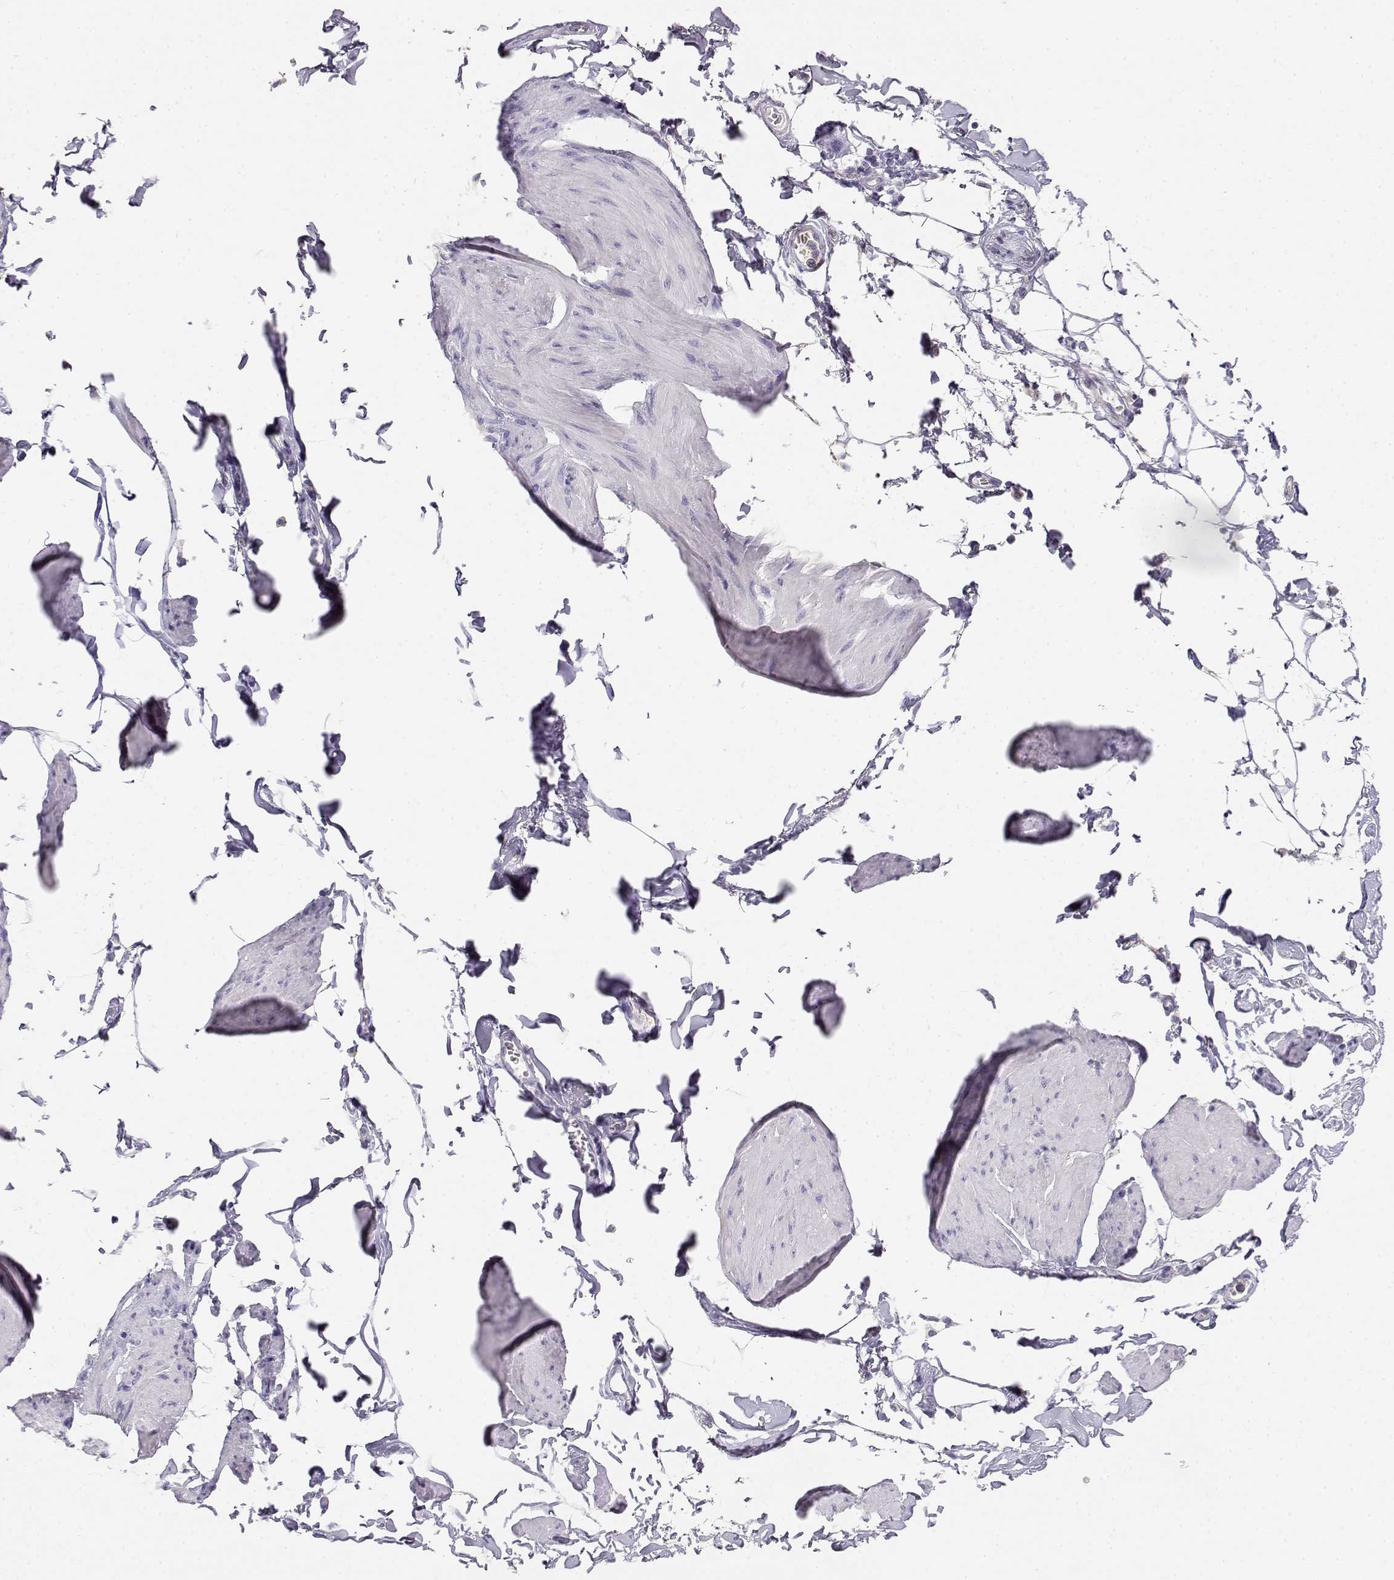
{"staining": {"intensity": "negative", "quantity": "none", "location": "none"}, "tissue": "smooth muscle", "cell_type": "Smooth muscle cells", "image_type": "normal", "snomed": [{"axis": "morphology", "description": "Normal tissue, NOS"}, {"axis": "topography", "description": "Adipose tissue"}, {"axis": "topography", "description": "Smooth muscle"}, {"axis": "topography", "description": "Peripheral nerve tissue"}], "caption": "Histopathology image shows no protein expression in smooth muscle cells of benign smooth muscle.", "gene": "GPR174", "patient": {"sex": "male", "age": 83}}